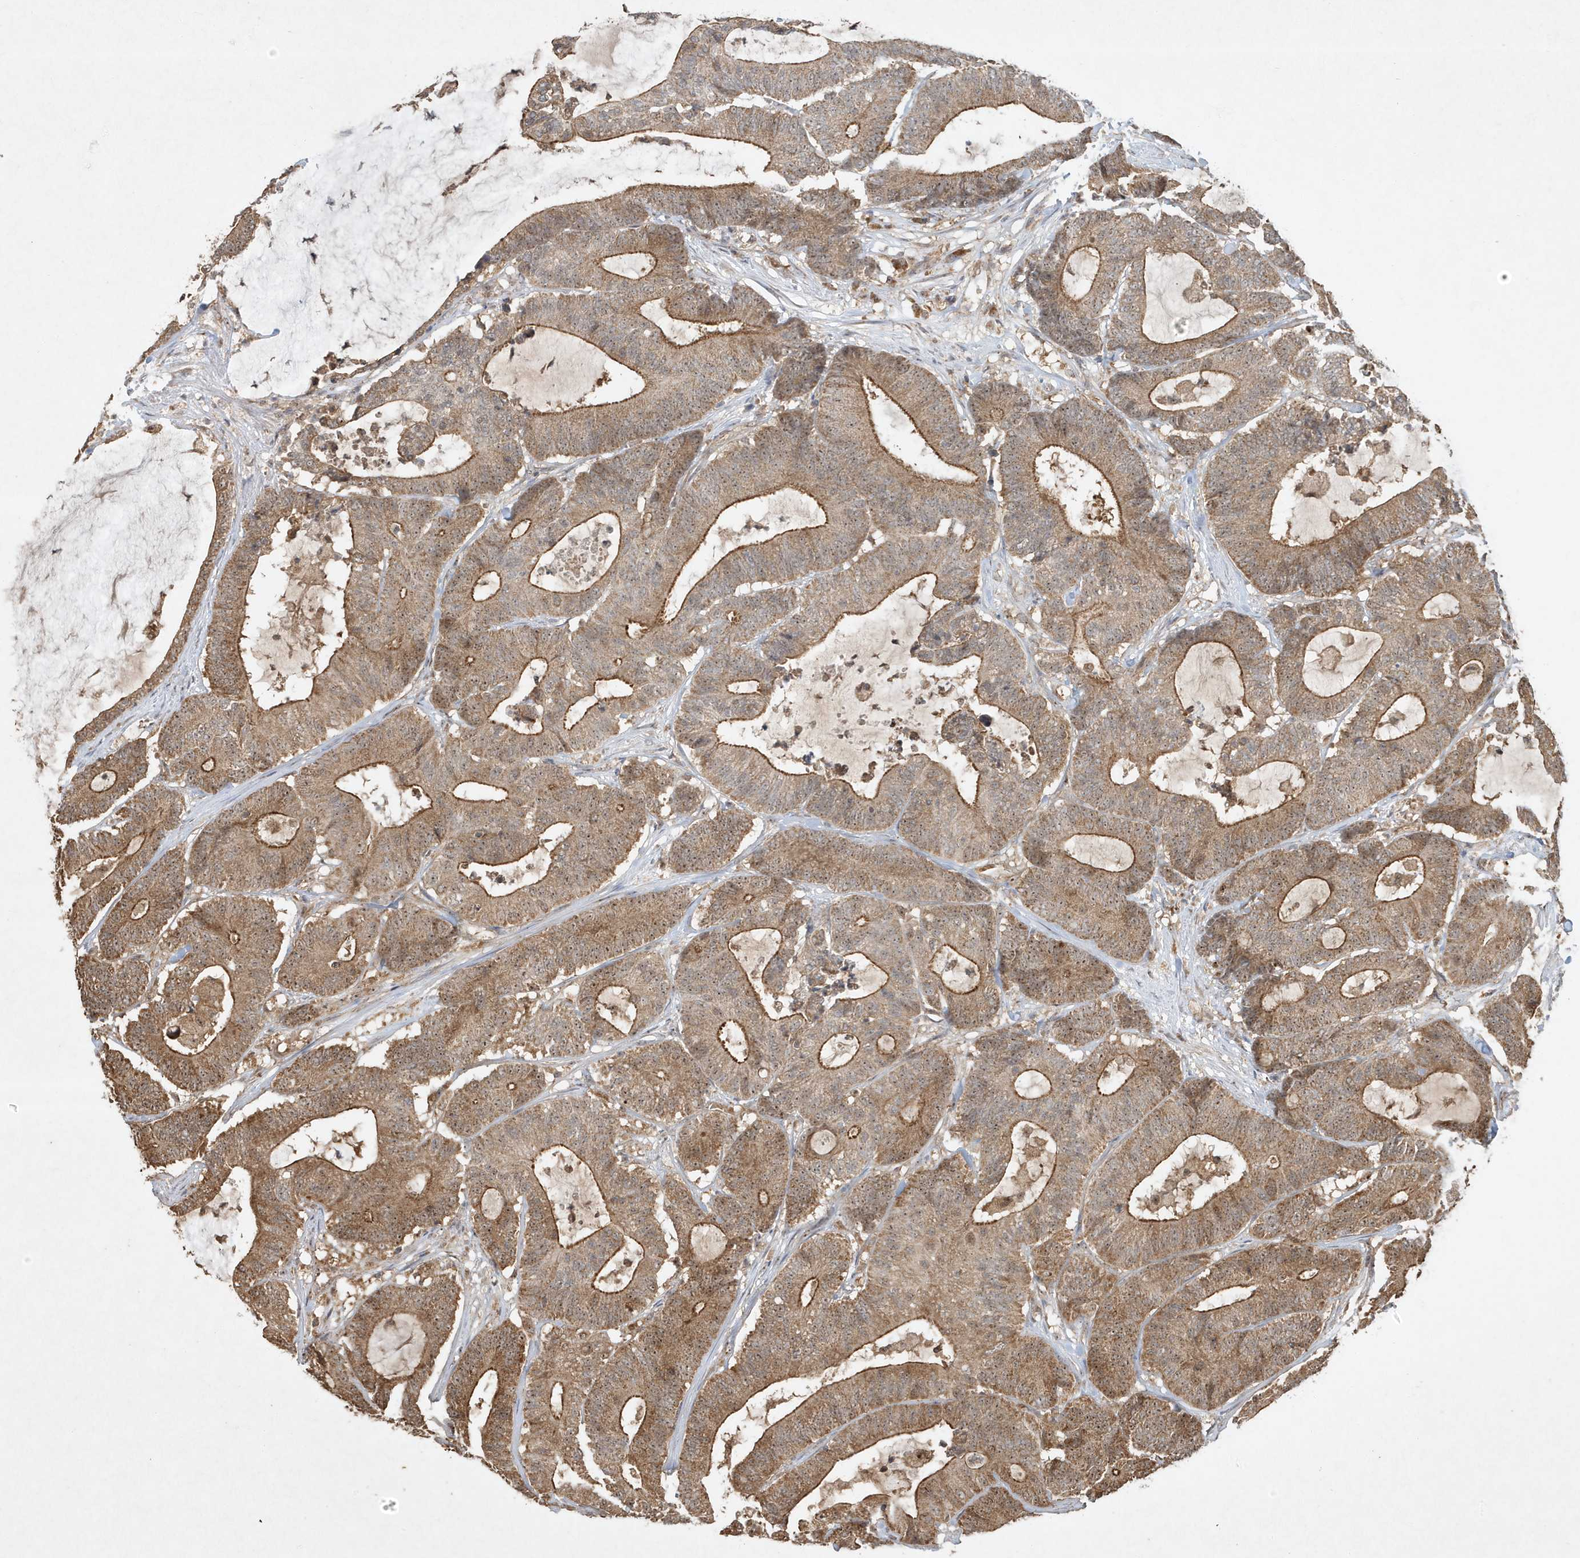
{"staining": {"intensity": "strong", "quantity": ">75%", "location": "cytoplasmic/membranous"}, "tissue": "colorectal cancer", "cell_type": "Tumor cells", "image_type": "cancer", "snomed": [{"axis": "morphology", "description": "Adenocarcinoma, NOS"}, {"axis": "topography", "description": "Colon"}], "caption": "A brown stain highlights strong cytoplasmic/membranous staining of a protein in adenocarcinoma (colorectal) tumor cells.", "gene": "ABCB9", "patient": {"sex": "female", "age": 84}}